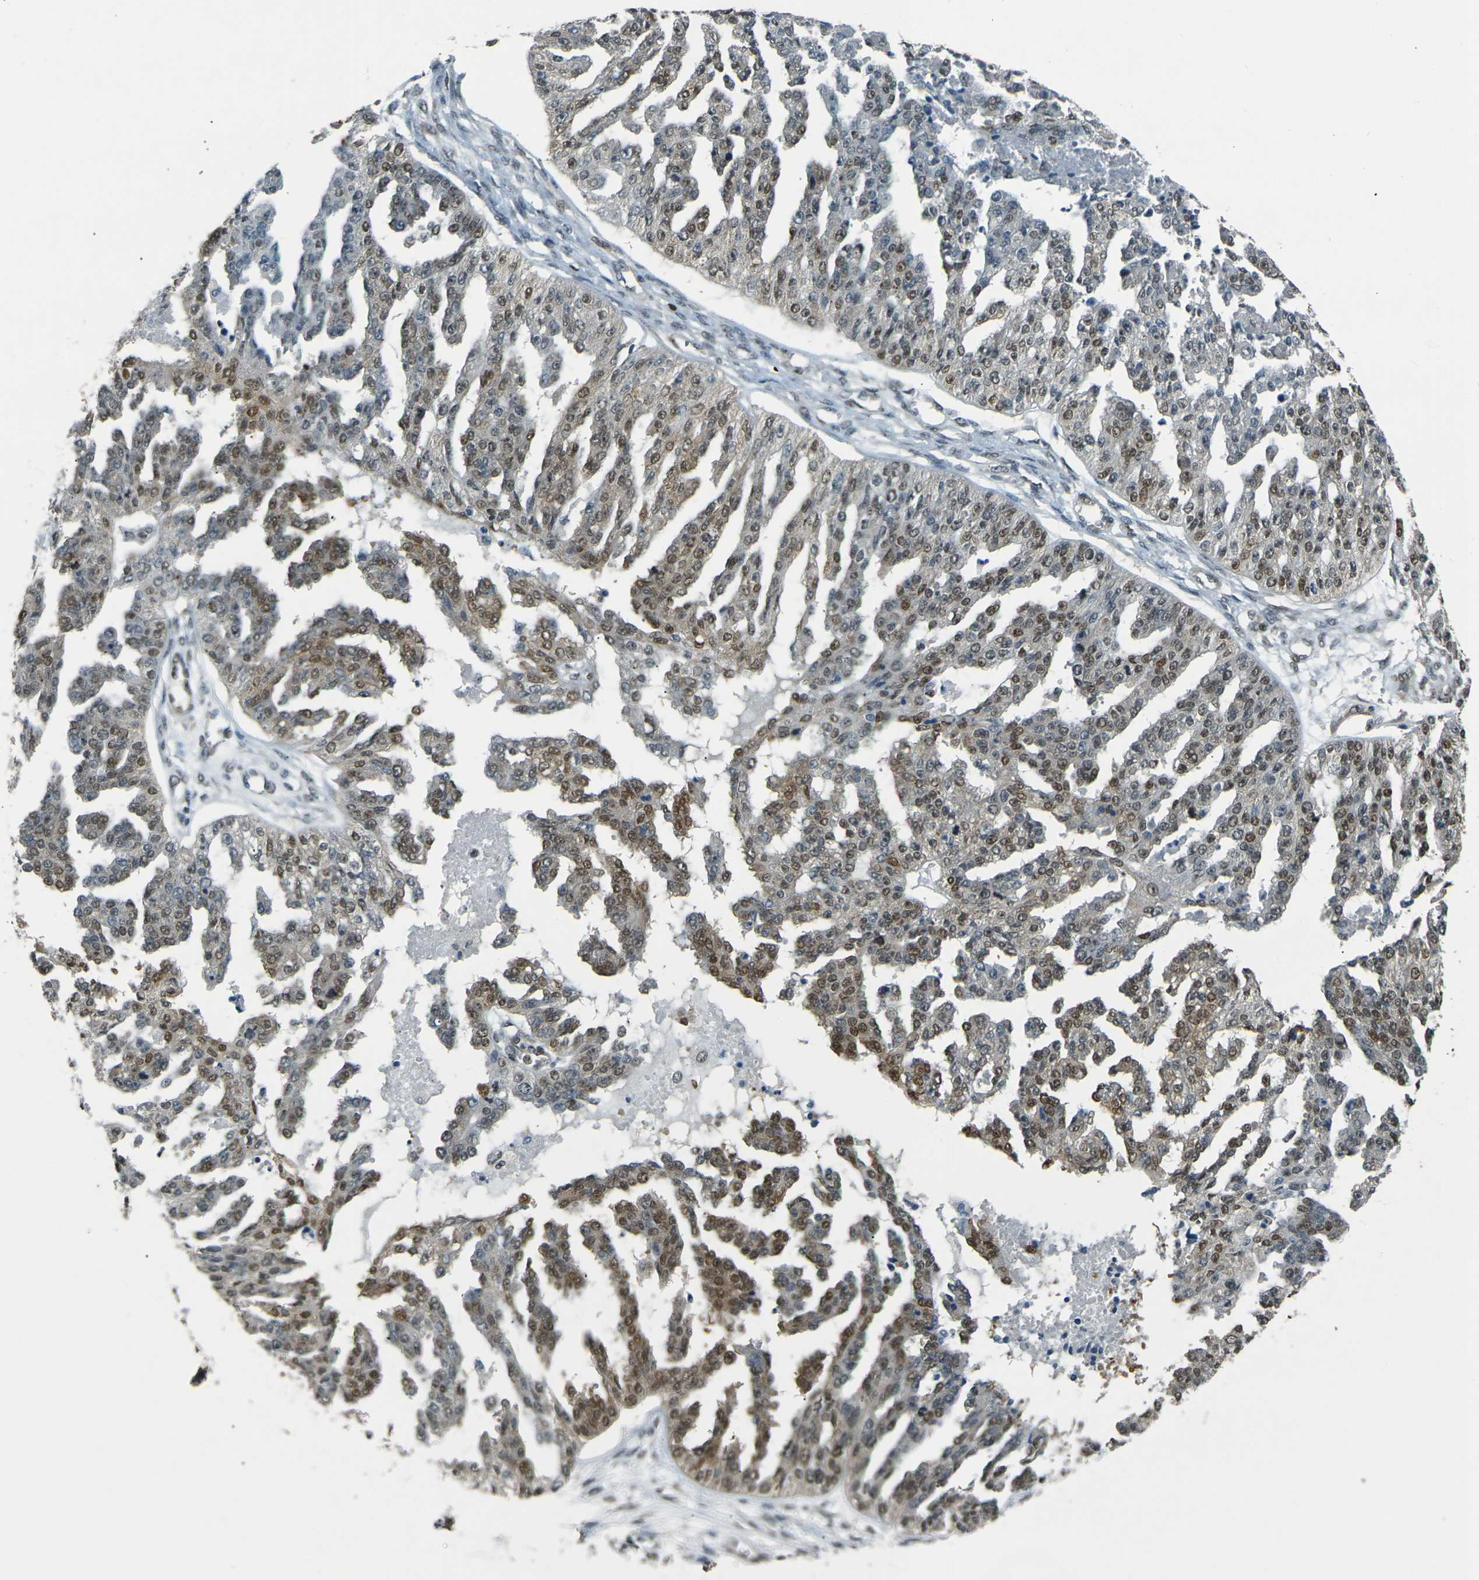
{"staining": {"intensity": "moderate", "quantity": ">75%", "location": "nuclear"}, "tissue": "ovarian cancer", "cell_type": "Tumor cells", "image_type": "cancer", "snomed": [{"axis": "morphology", "description": "Cystadenocarcinoma, serous, NOS"}, {"axis": "topography", "description": "Ovary"}], "caption": "Brown immunohistochemical staining in serous cystadenocarcinoma (ovarian) displays moderate nuclear staining in approximately >75% of tumor cells.", "gene": "NHEJ1", "patient": {"sex": "female", "age": 58}}